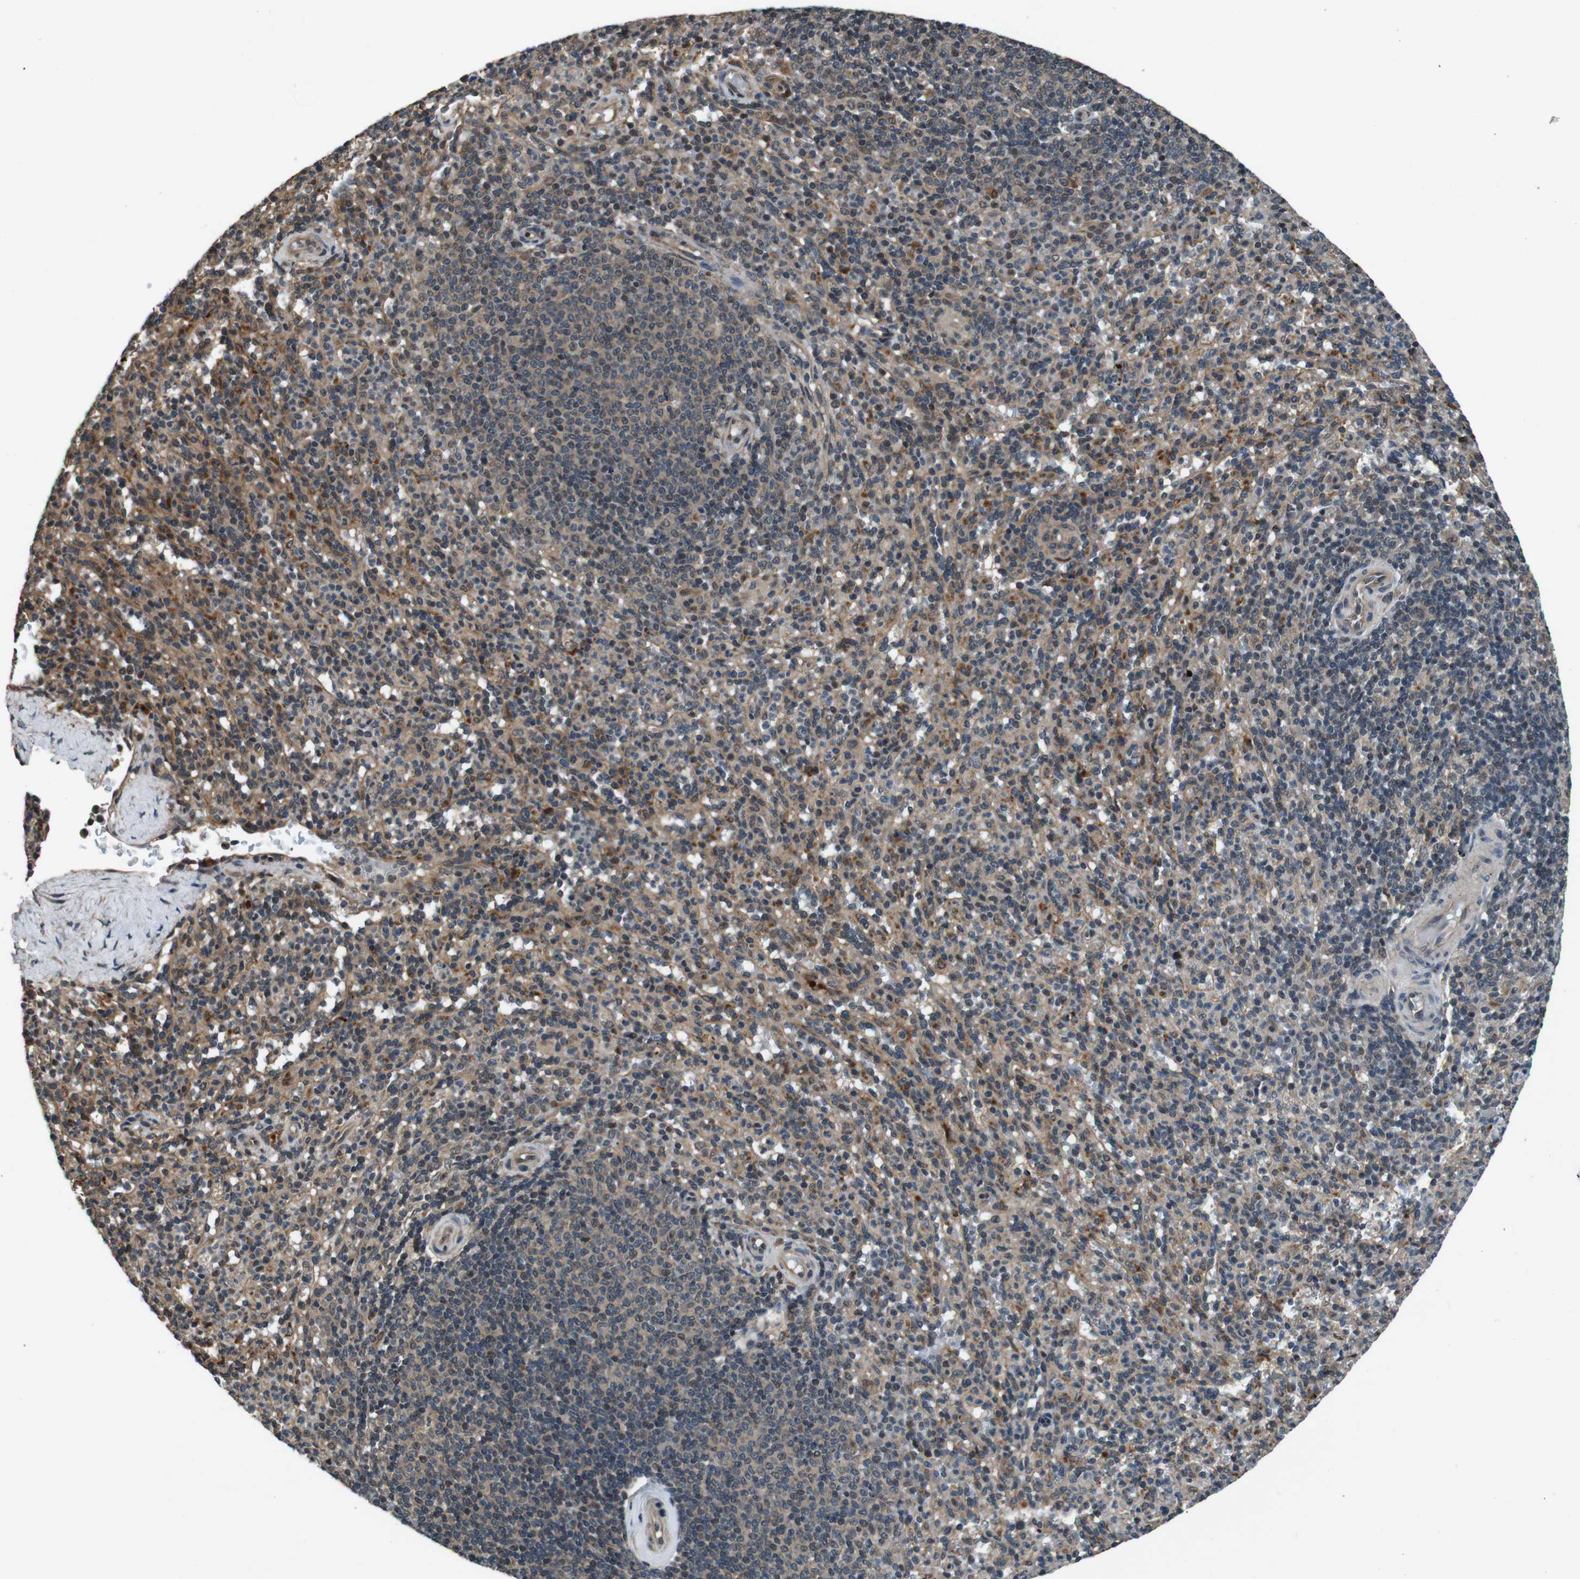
{"staining": {"intensity": "weak", "quantity": "25%-75%", "location": "cytoplasmic/membranous,nuclear"}, "tissue": "spleen", "cell_type": "Cells in red pulp", "image_type": "normal", "snomed": [{"axis": "morphology", "description": "Normal tissue, NOS"}, {"axis": "topography", "description": "Spleen"}], "caption": "Protein expression analysis of benign human spleen reveals weak cytoplasmic/membranous,nuclear staining in about 25%-75% of cells in red pulp. (IHC, brightfield microscopy, high magnification).", "gene": "SOCS1", "patient": {"sex": "male", "age": 36}}